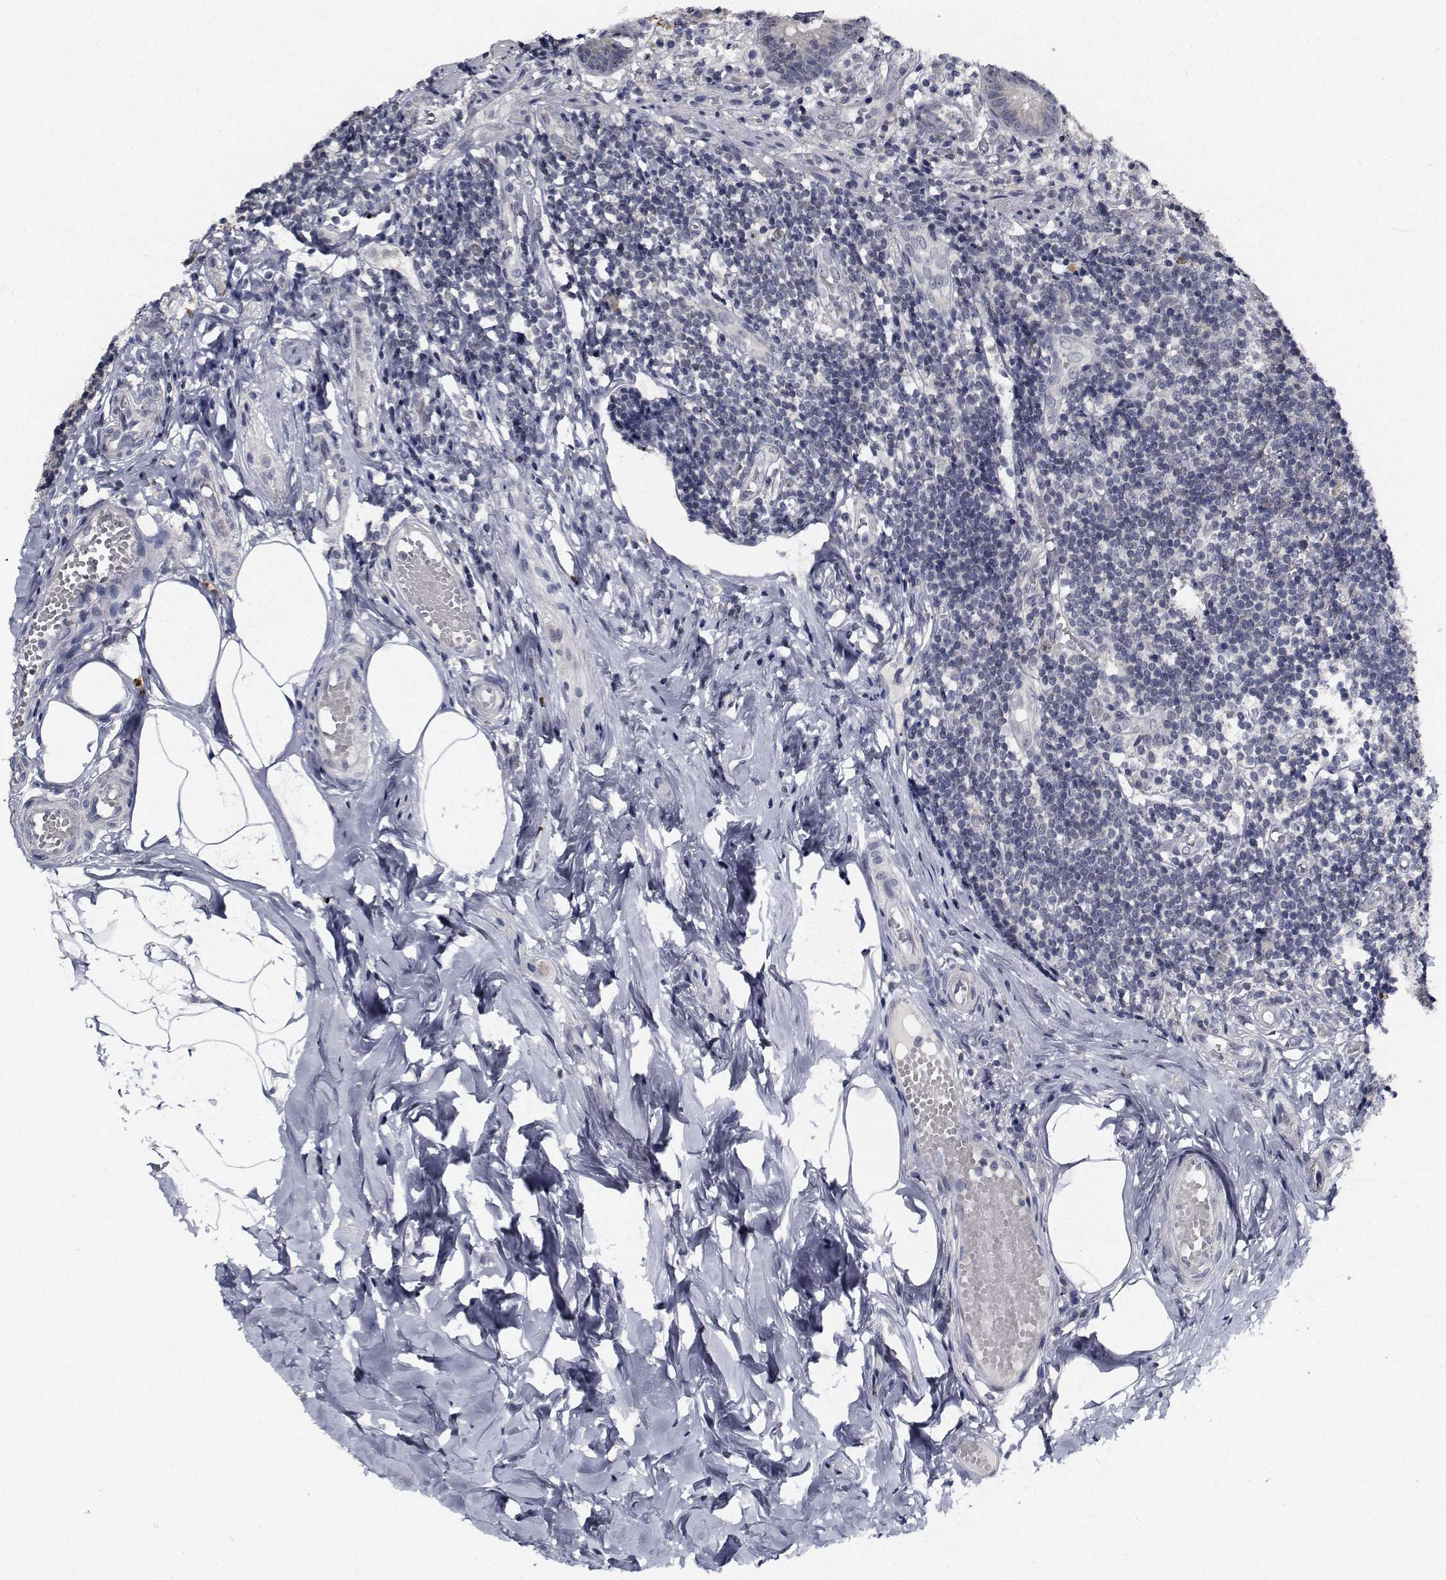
{"staining": {"intensity": "negative", "quantity": "none", "location": "none"}, "tissue": "appendix", "cell_type": "Glandular cells", "image_type": "normal", "snomed": [{"axis": "morphology", "description": "Normal tissue, NOS"}, {"axis": "topography", "description": "Appendix"}], "caption": "Immunohistochemistry of unremarkable human appendix displays no positivity in glandular cells. Nuclei are stained in blue.", "gene": "NVL", "patient": {"sex": "female", "age": 32}}